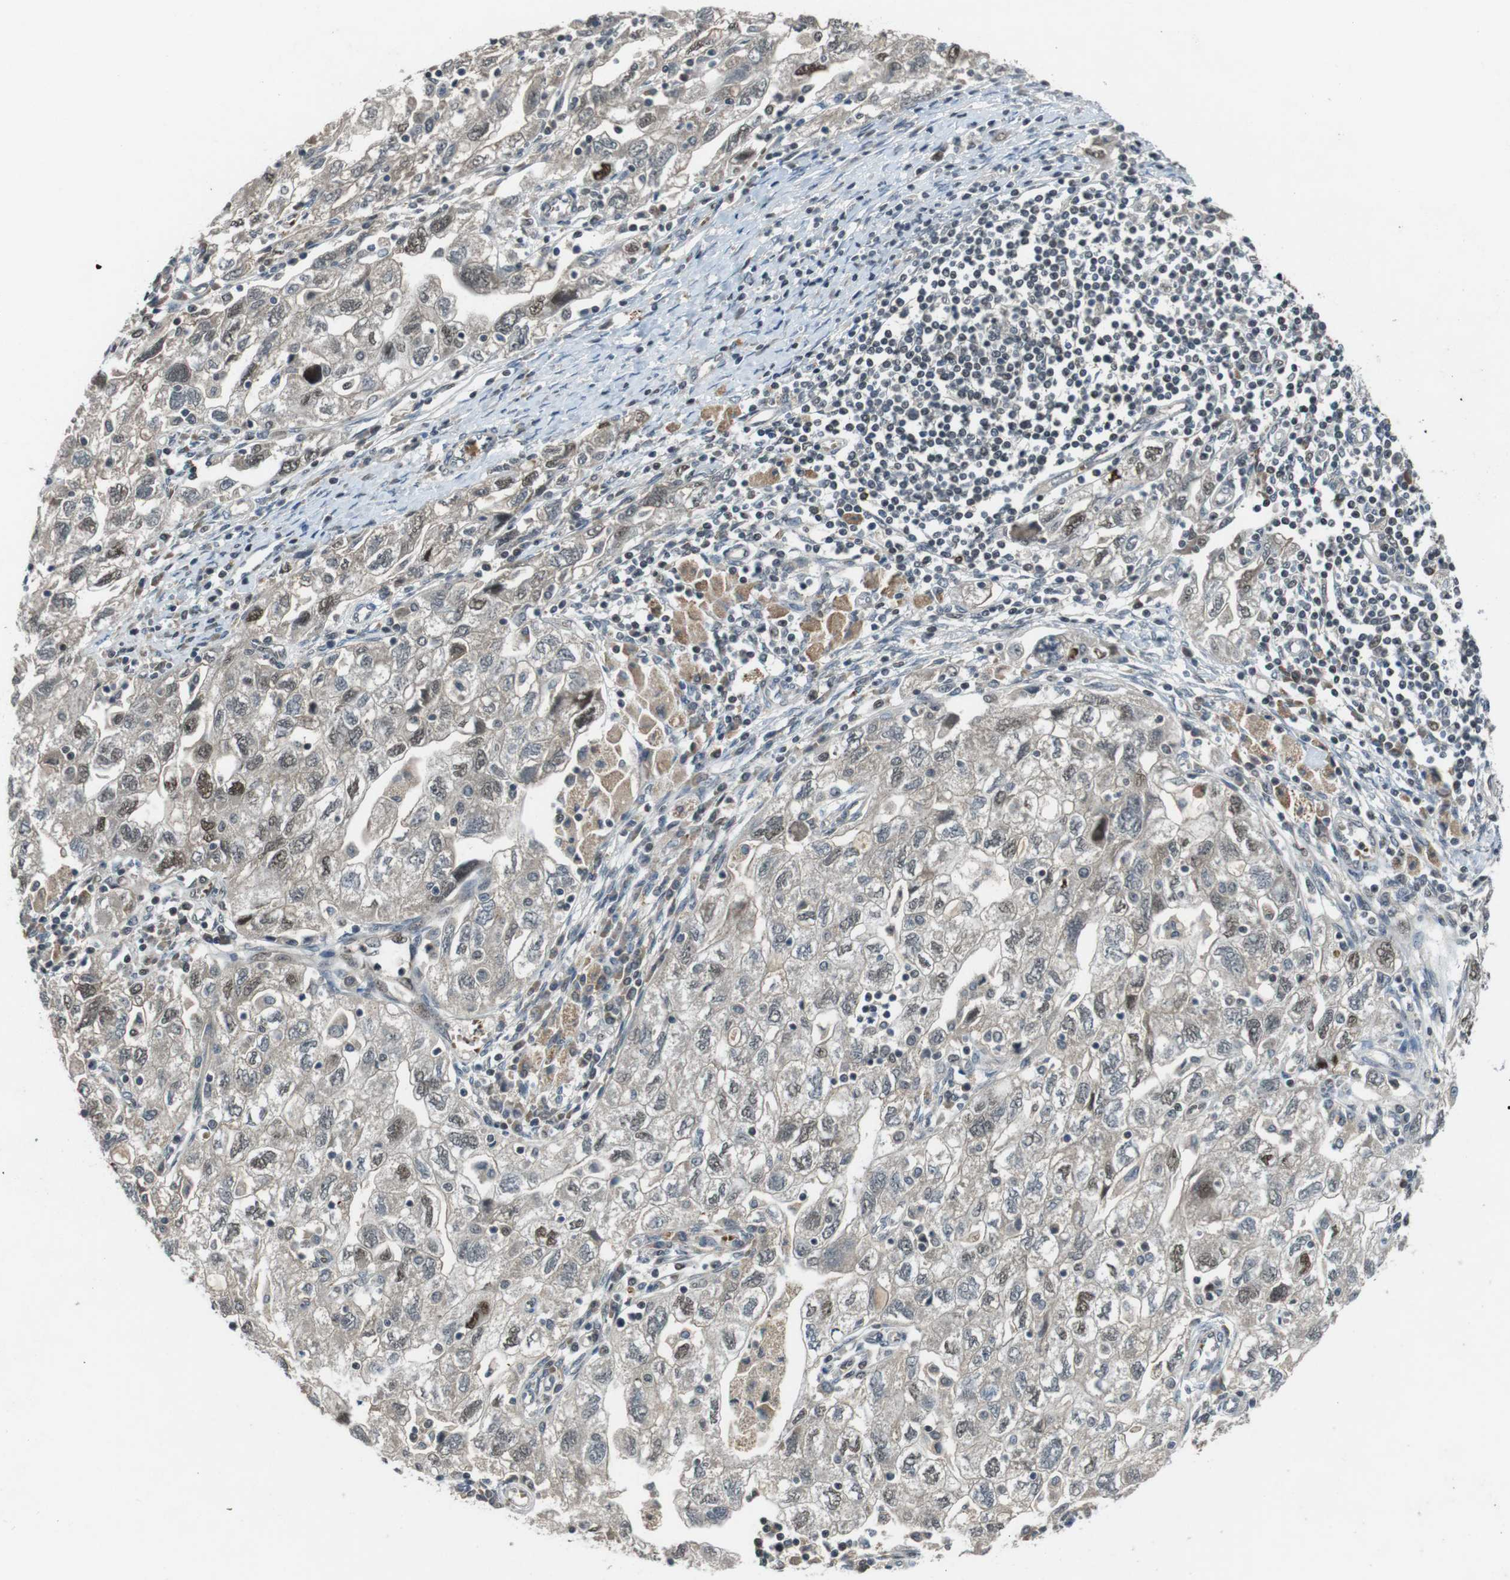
{"staining": {"intensity": "moderate", "quantity": "<25%", "location": "nuclear"}, "tissue": "ovarian cancer", "cell_type": "Tumor cells", "image_type": "cancer", "snomed": [{"axis": "morphology", "description": "Carcinoma, NOS"}, {"axis": "morphology", "description": "Cystadenocarcinoma, serous, NOS"}, {"axis": "topography", "description": "Ovary"}], "caption": "Immunohistochemistry (IHC) histopathology image of neoplastic tissue: ovarian carcinoma stained using IHC demonstrates low levels of moderate protein expression localized specifically in the nuclear of tumor cells, appearing as a nuclear brown color.", "gene": "MAPKAPK5", "patient": {"sex": "female", "age": 69}}